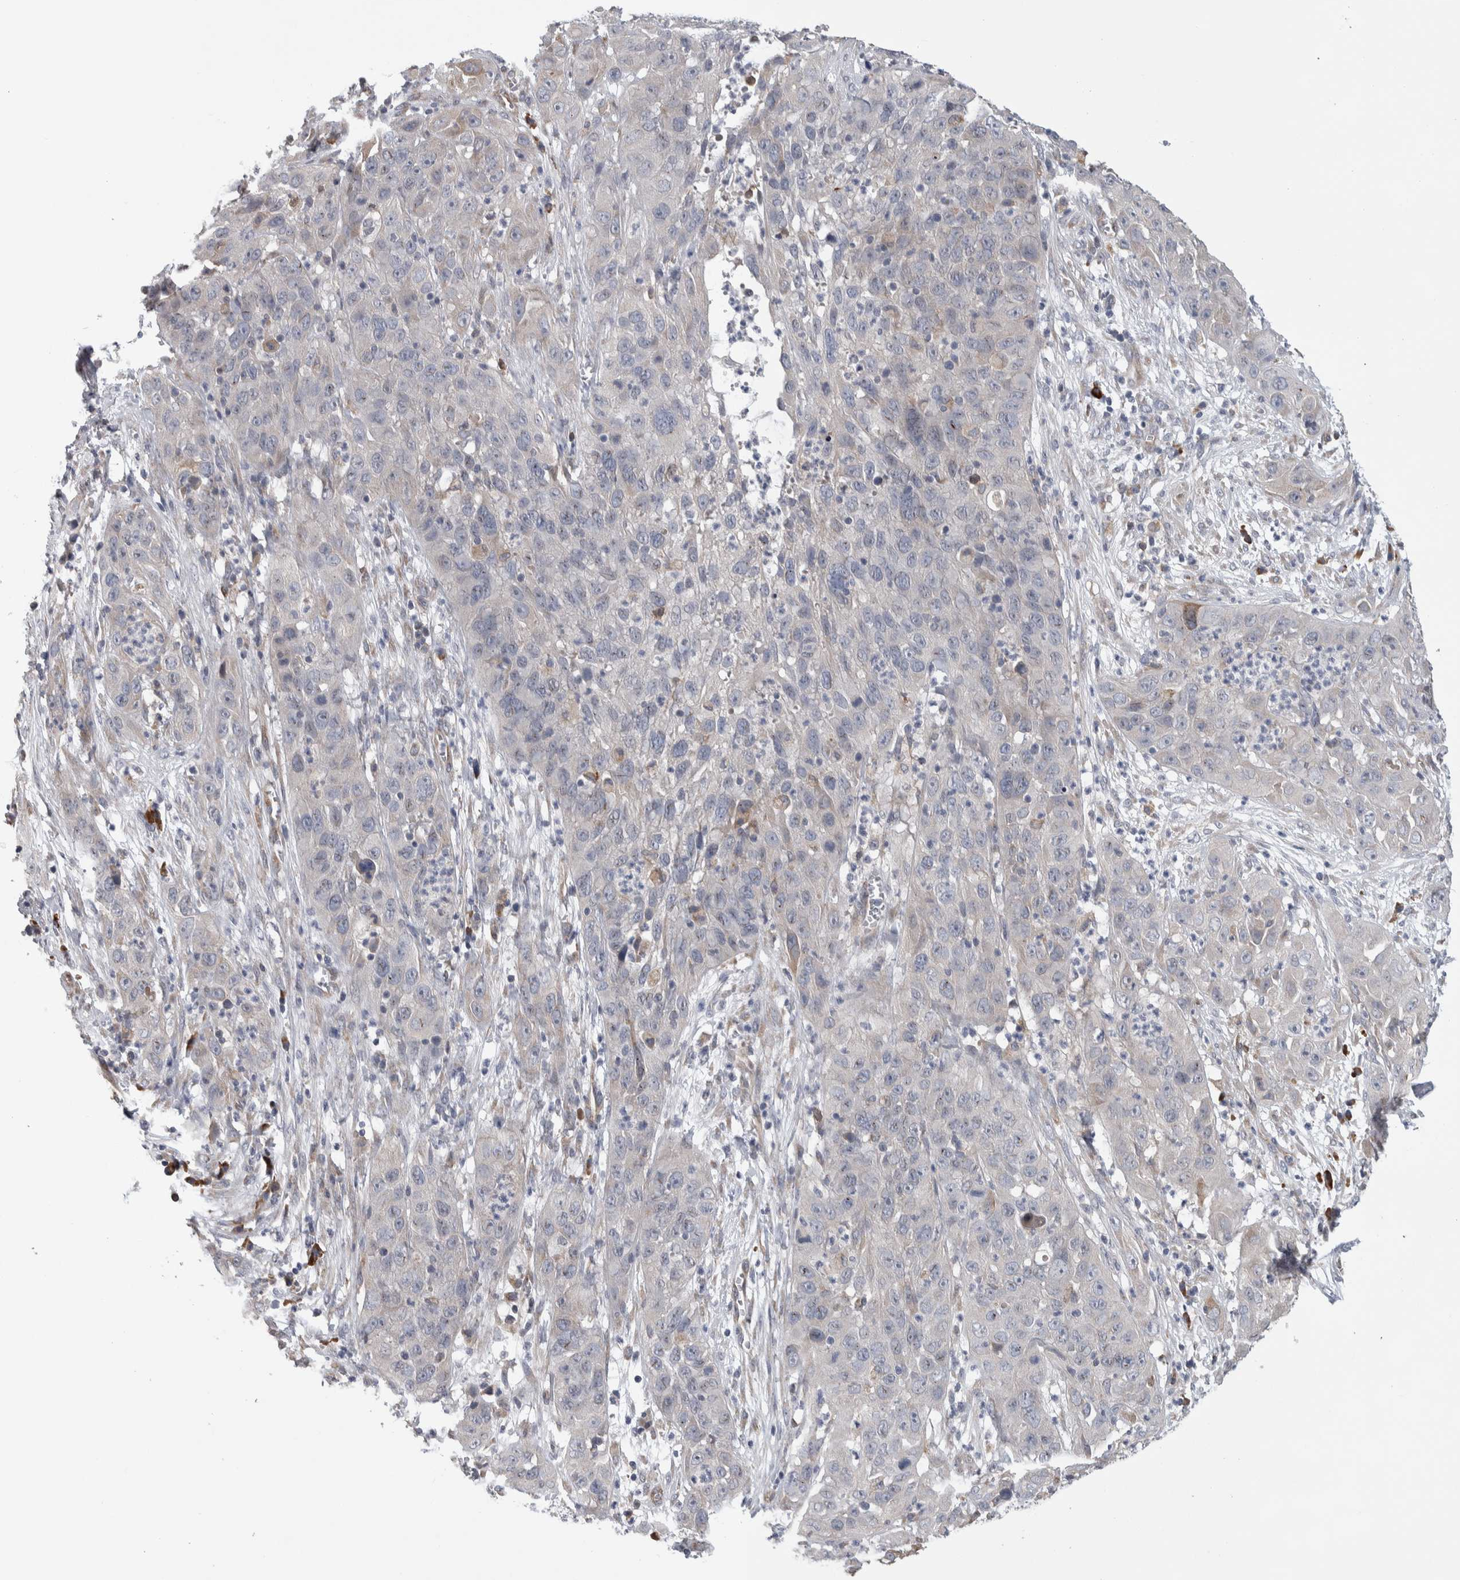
{"staining": {"intensity": "weak", "quantity": "<25%", "location": "cytoplasmic/membranous"}, "tissue": "cervical cancer", "cell_type": "Tumor cells", "image_type": "cancer", "snomed": [{"axis": "morphology", "description": "Squamous cell carcinoma, NOS"}, {"axis": "topography", "description": "Cervix"}], "caption": "Cervical squamous cell carcinoma was stained to show a protein in brown. There is no significant staining in tumor cells.", "gene": "IBTK", "patient": {"sex": "female", "age": 32}}